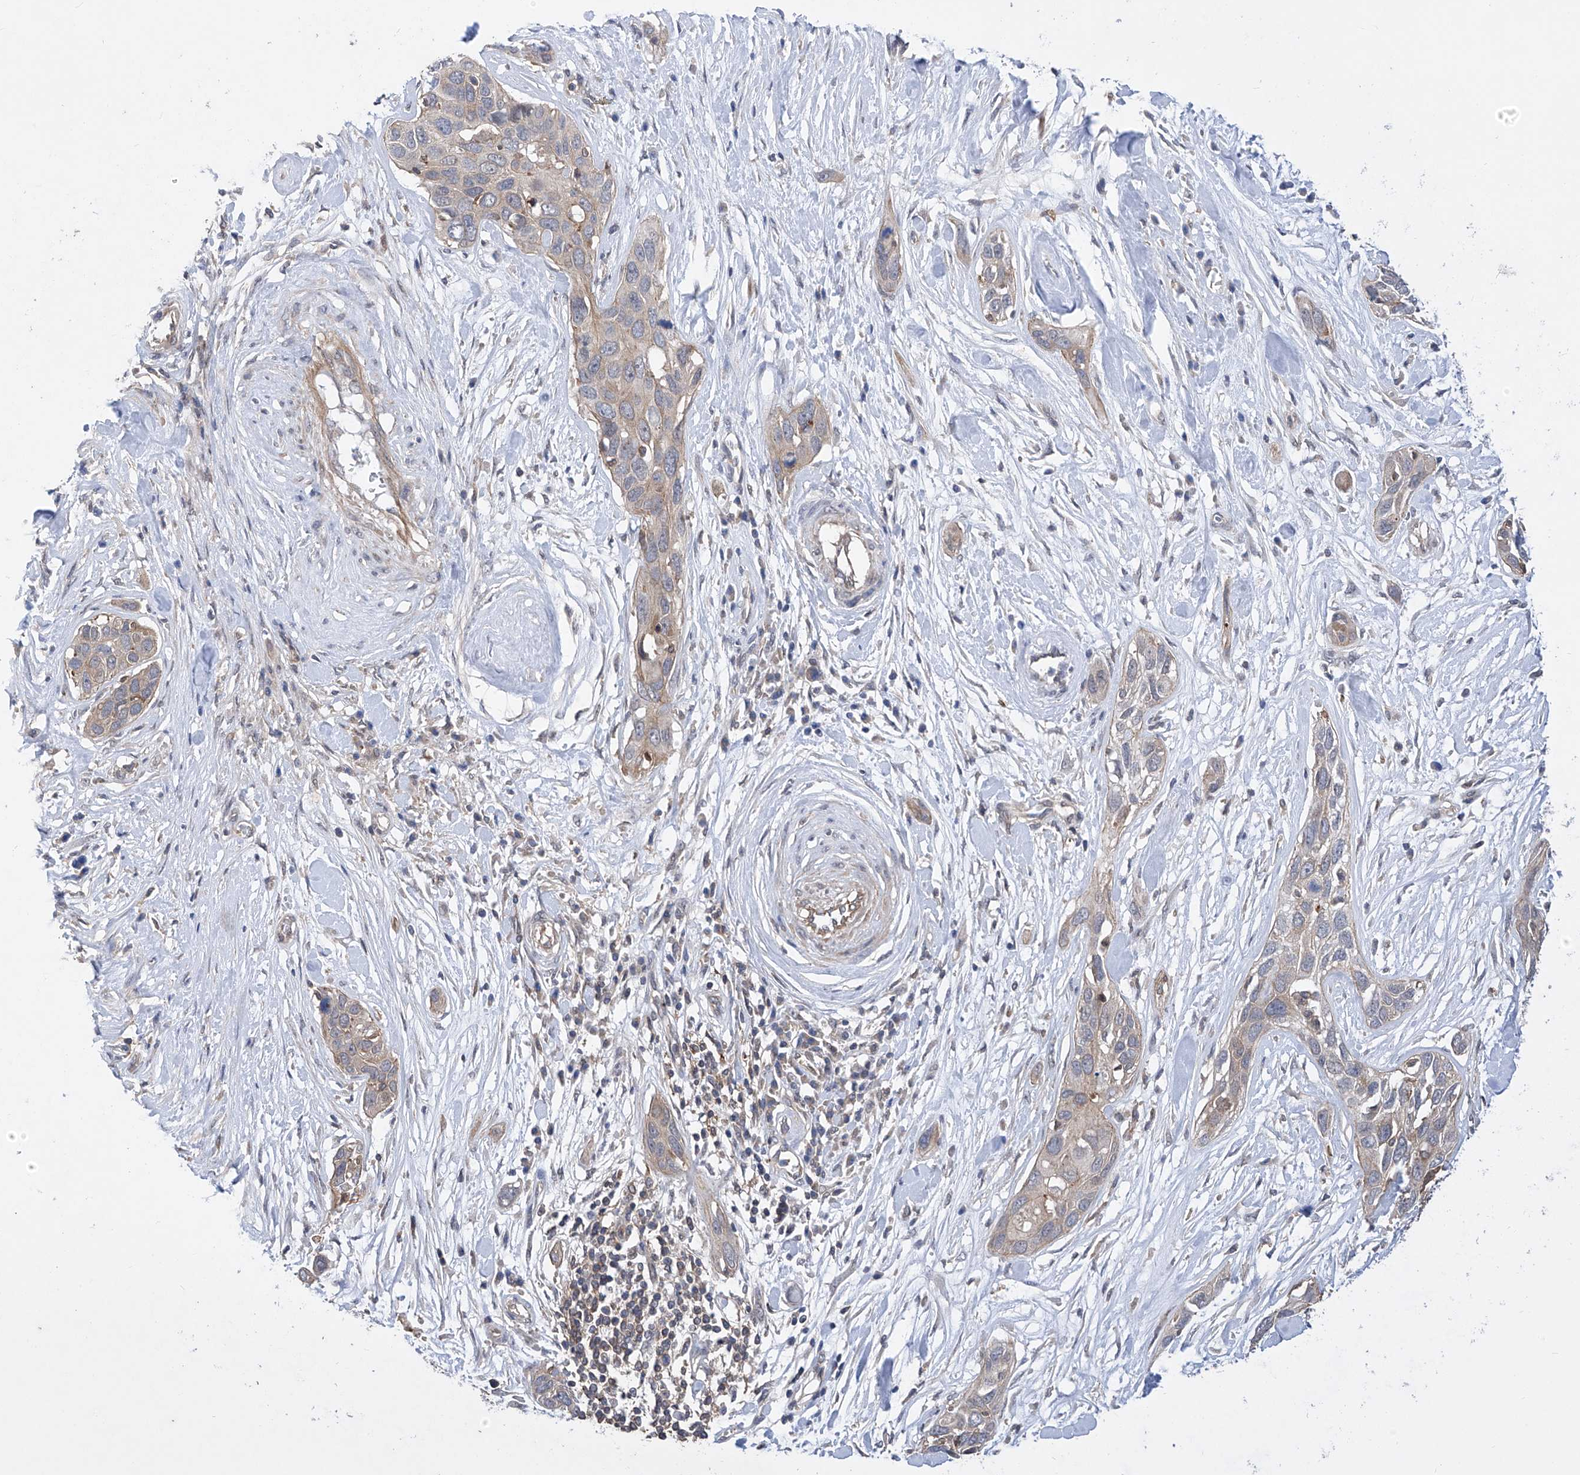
{"staining": {"intensity": "weak", "quantity": "<25%", "location": "cytoplasmic/membranous"}, "tissue": "pancreatic cancer", "cell_type": "Tumor cells", "image_type": "cancer", "snomed": [{"axis": "morphology", "description": "Adenocarcinoma, NOS"}, {"axis": "topography", "description": "Pancreas"}], "caption": "Immunohistochemistry photomicrograph of neoplastic tissue: pancreatic adenocarcinoma stained with DAB demonstrates no significant protein expression in tumor cells.", "gene": "KIFC2", "patient": {"sex": "female", "age": 60}}